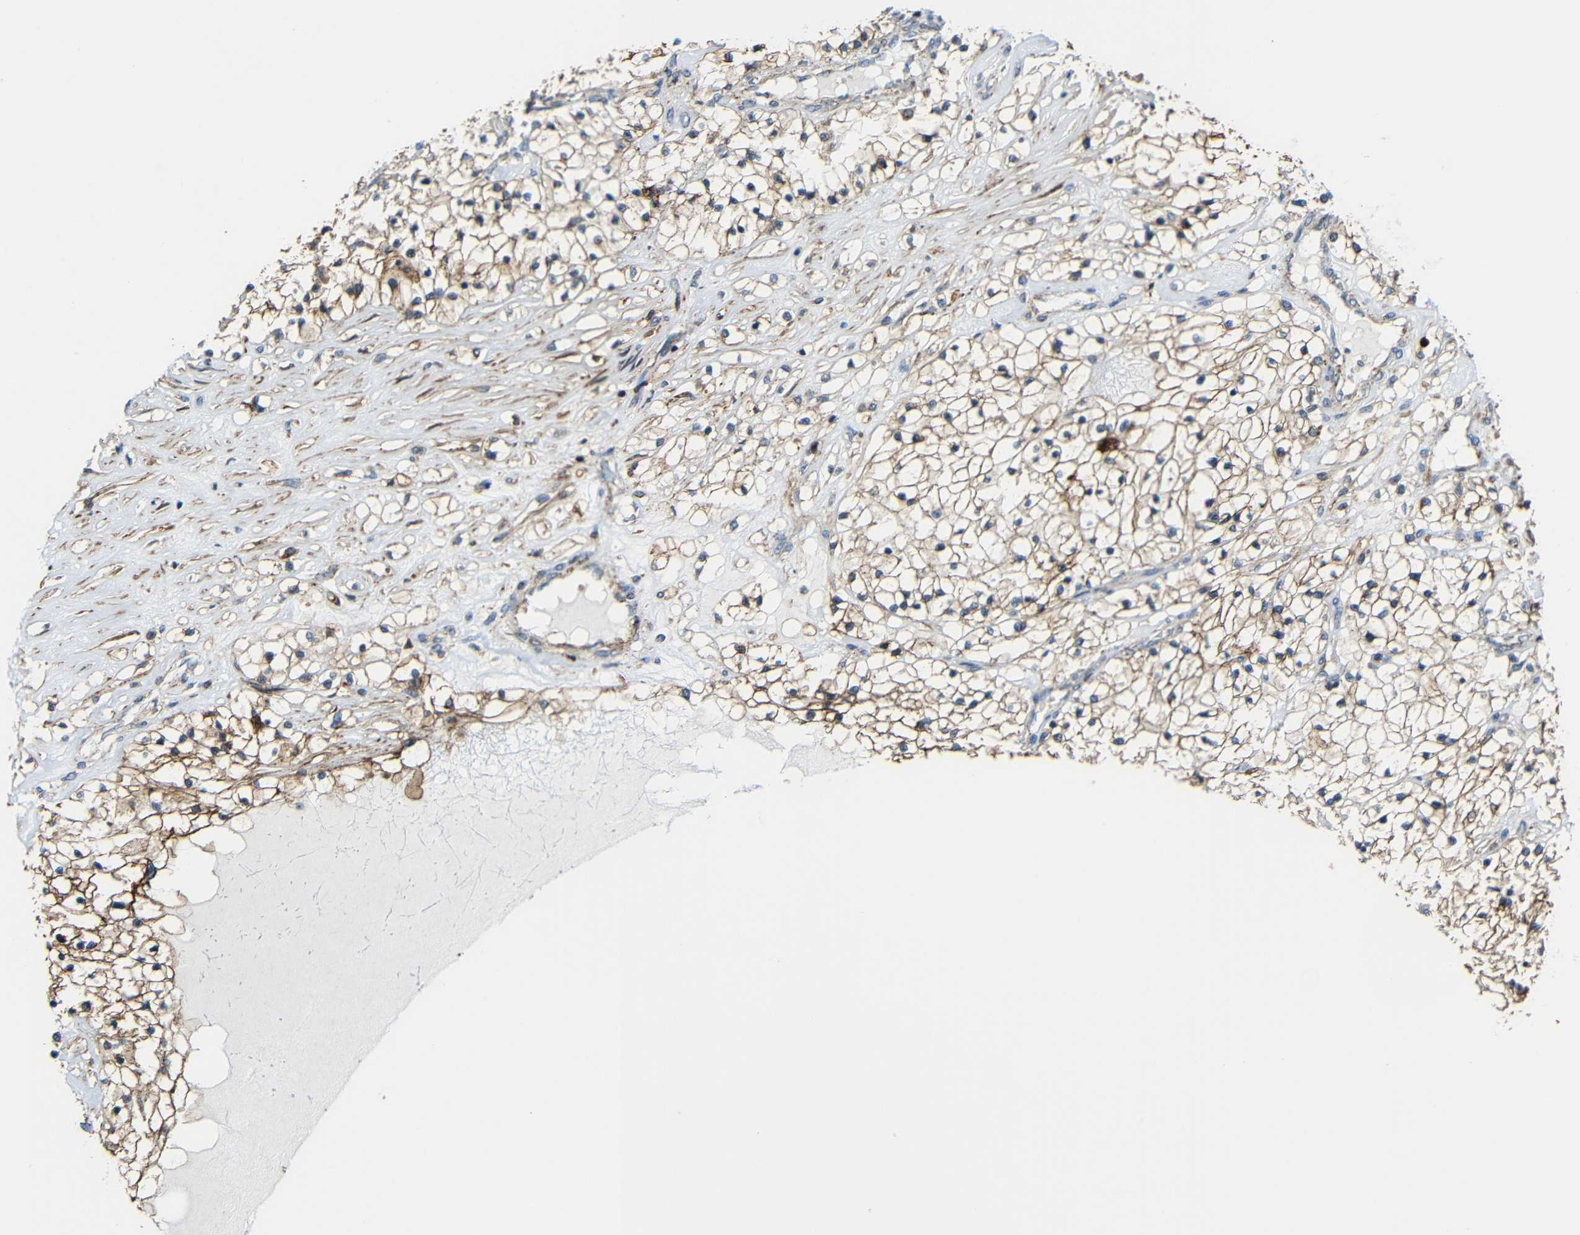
{"staining": {"intensity": "moderate", "quantity": ">75%", "location": "cytoplasmic/membranous"}, "tissue": "renal cancer", "cell_type": "Tumor cells", "image_type": "cancer", "snomed": [{"axis": "morphology", "description": "Adenocarcinoma, NOS"}, {"axis": "topography", "description": "Kidney"}], "caption": "Renal cancer (adenocarcinoma) stained with a brown dye reveals moderate cytoplasmic/membranous positive expression in about >75% of tumor cells.", "gene": "C1GALT1", "patient": {"sex": "male", "age": 68}}